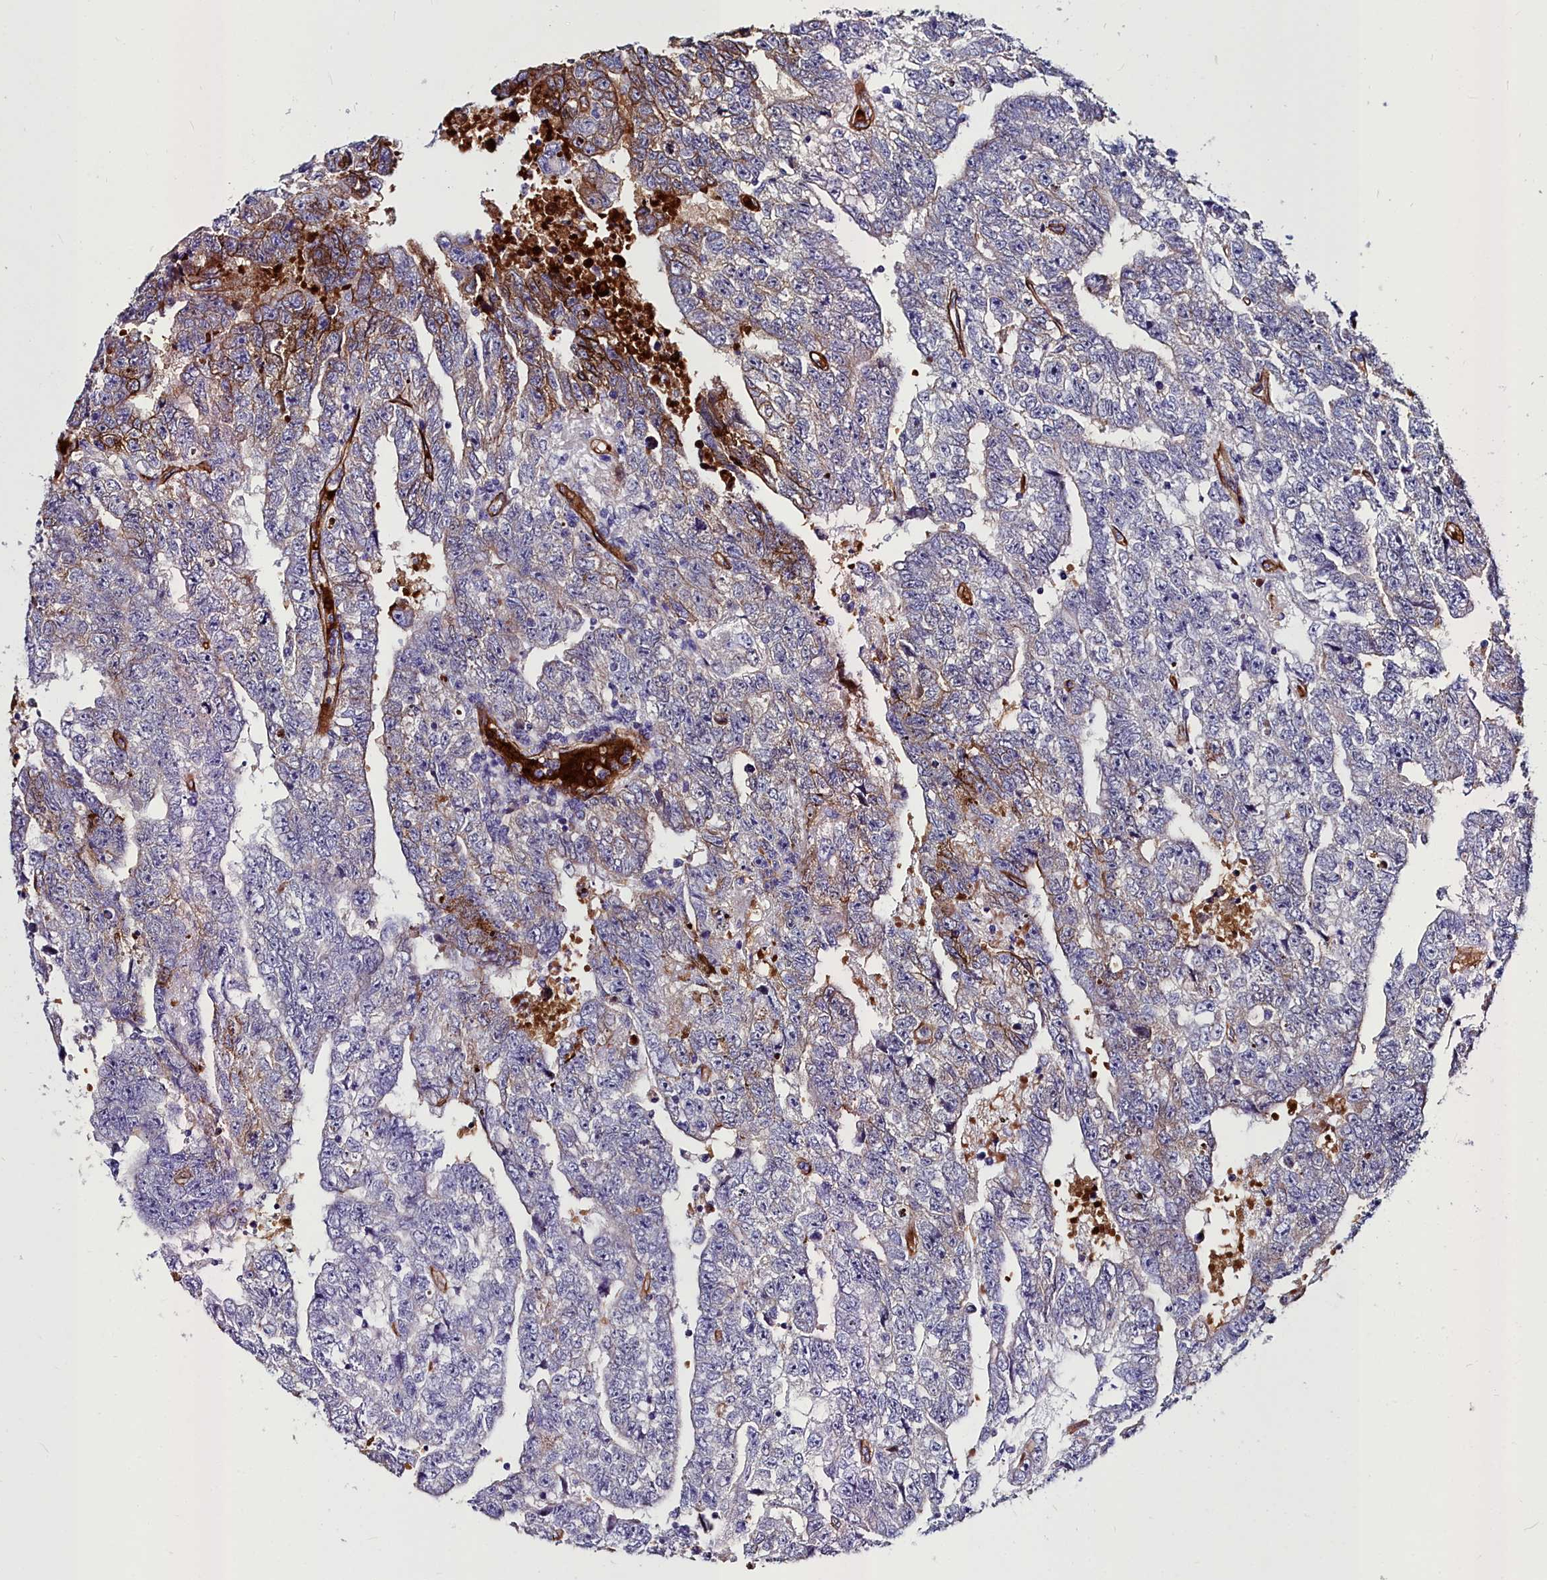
{"staining": {"intensity": "moderate", "quantity": "<25%", "location": "cytoplasmic/membranous"}, "tissue": "testis cancer", "cell_type": "Tumor cells", "image_type": "cancer", "snomed": [{"axis": "morphology", "description": "Carcinoma, Embryonal, NOS"}, {"axis": "topography", "description": "Testis"}], "caption": "Tumor cells exhibit moderate cytoplasmic/membranous expression in approximately <25% of cells in testis embryonal carcinoma.", "gene": "CYP4F11", "patient": {"sex": "male", "age": 25}}